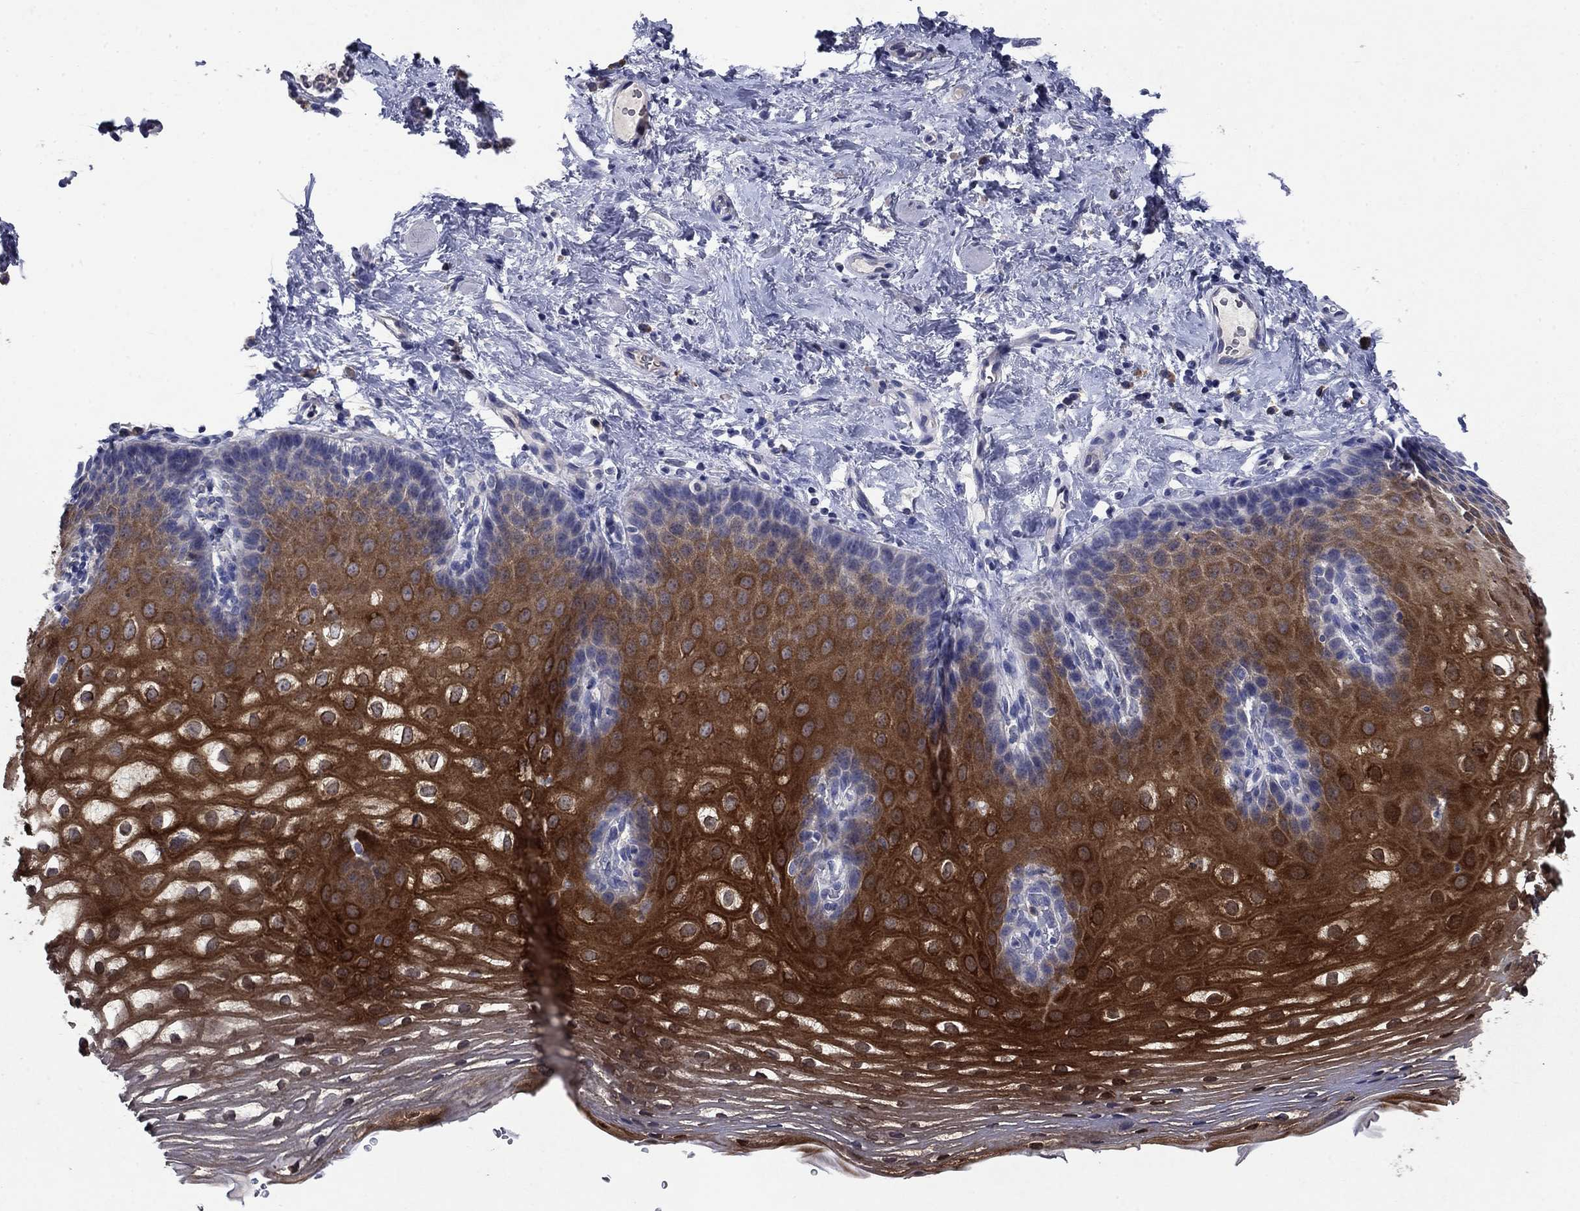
{"staining": {"intensity": "strong", "quantity": ">75%", "location": "cytoplasmic/membranous"}, "tissue": "esophagus", "cell_type": "Squamous epithelial cells", "image_type": "normal", "snomed": [{"axis": "morphology", "description": "Normal tissue, NOS"}, {"axis": "topography", "description": "Esophagus"}], "caption": "Approximately >75% of squamous epithelial cells in benign human esophagus exhibit strong cytoplasmic/membranous protein positivity as visualized by brown immunohistochemical staining.", "gene": "SULT2B1", "patient": {"sex": "male", "age": 64}}